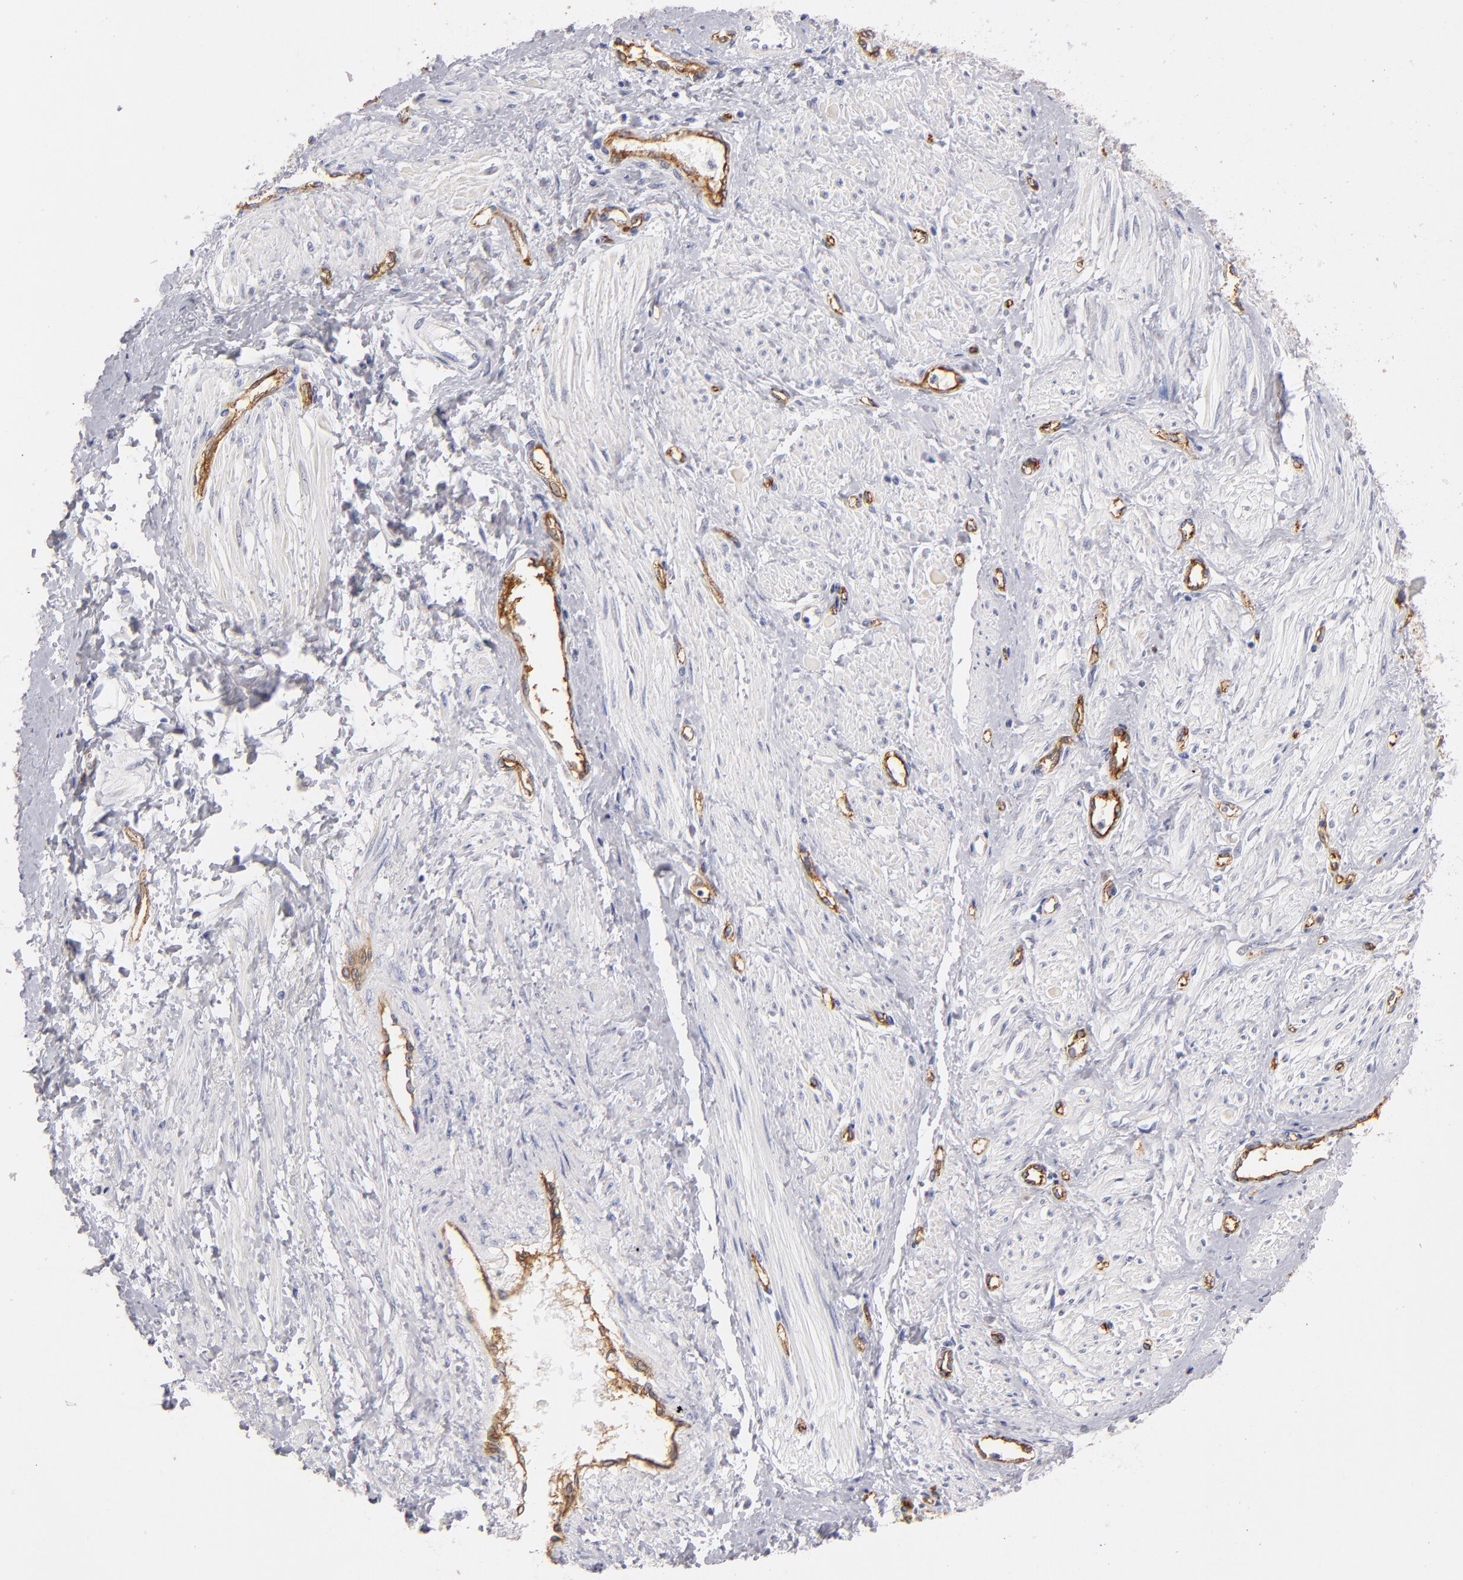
{"staining": {"intensity": "negative", "quantity": "none", "location": "none"}, "tissue": "smooth muscle", "cell_type": "Smooth muscle cells", "image_type": "normal", "snomed": [{"axis": "morphology", "description": "Normal tissue, NOS"}, {"axis": "topography", "description": "Smooth muscle"}, {"axis": "topography", "description": "Uterus"}], "caption": "Smooth muscle was stained to show a protein in brown. There is no significant staining in smooth muscle cells. The staining was performed using DAB to visualize the protein expression in brown, while the nuclei were stained in blue with hematoxylin (Magnification: 20x).", "gene": "PLVAP", "patient": {"sex": "female", "age": 39}}